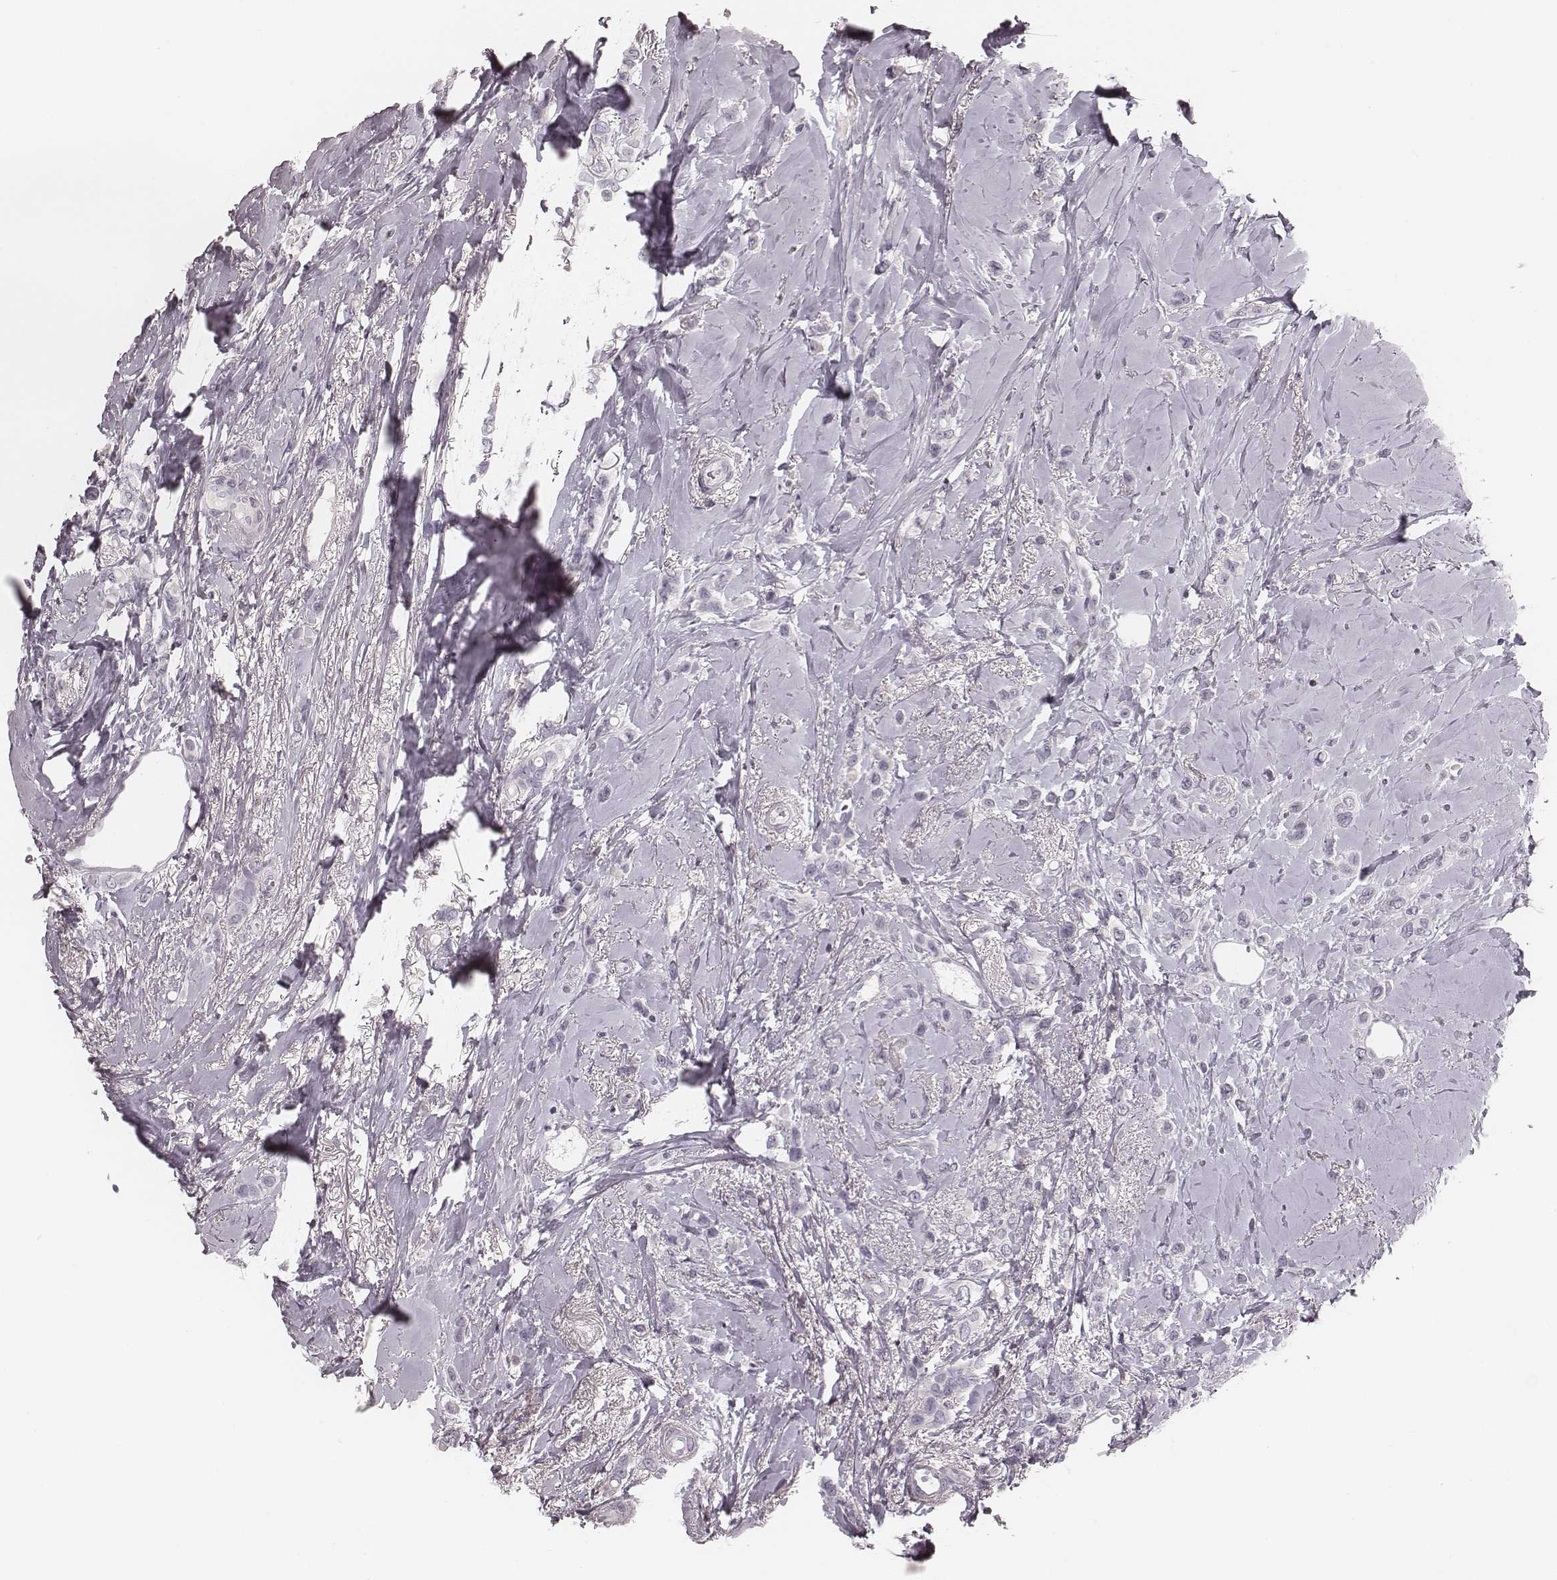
{"staining": {"intensity": "negative", "quantity": "none", "location": "none"}, "tissue": "breast cancer", "cell_type": "Tumor cells", "image_type": "cancer", "snomed": [{"axis": "morphology", "description": "Lobular carcinoma"}, {"axis": "topography", "description": "Breast"}], "caption": "This photomicrograph is of breast cancer stained with immunohistochemistry (IHC) to label a protein in brown with the nuclei are counter-stained blue. There is no expression in tumor cells.", "gene": "S100Z", "patient": {"sex": "female", "age": 66}}